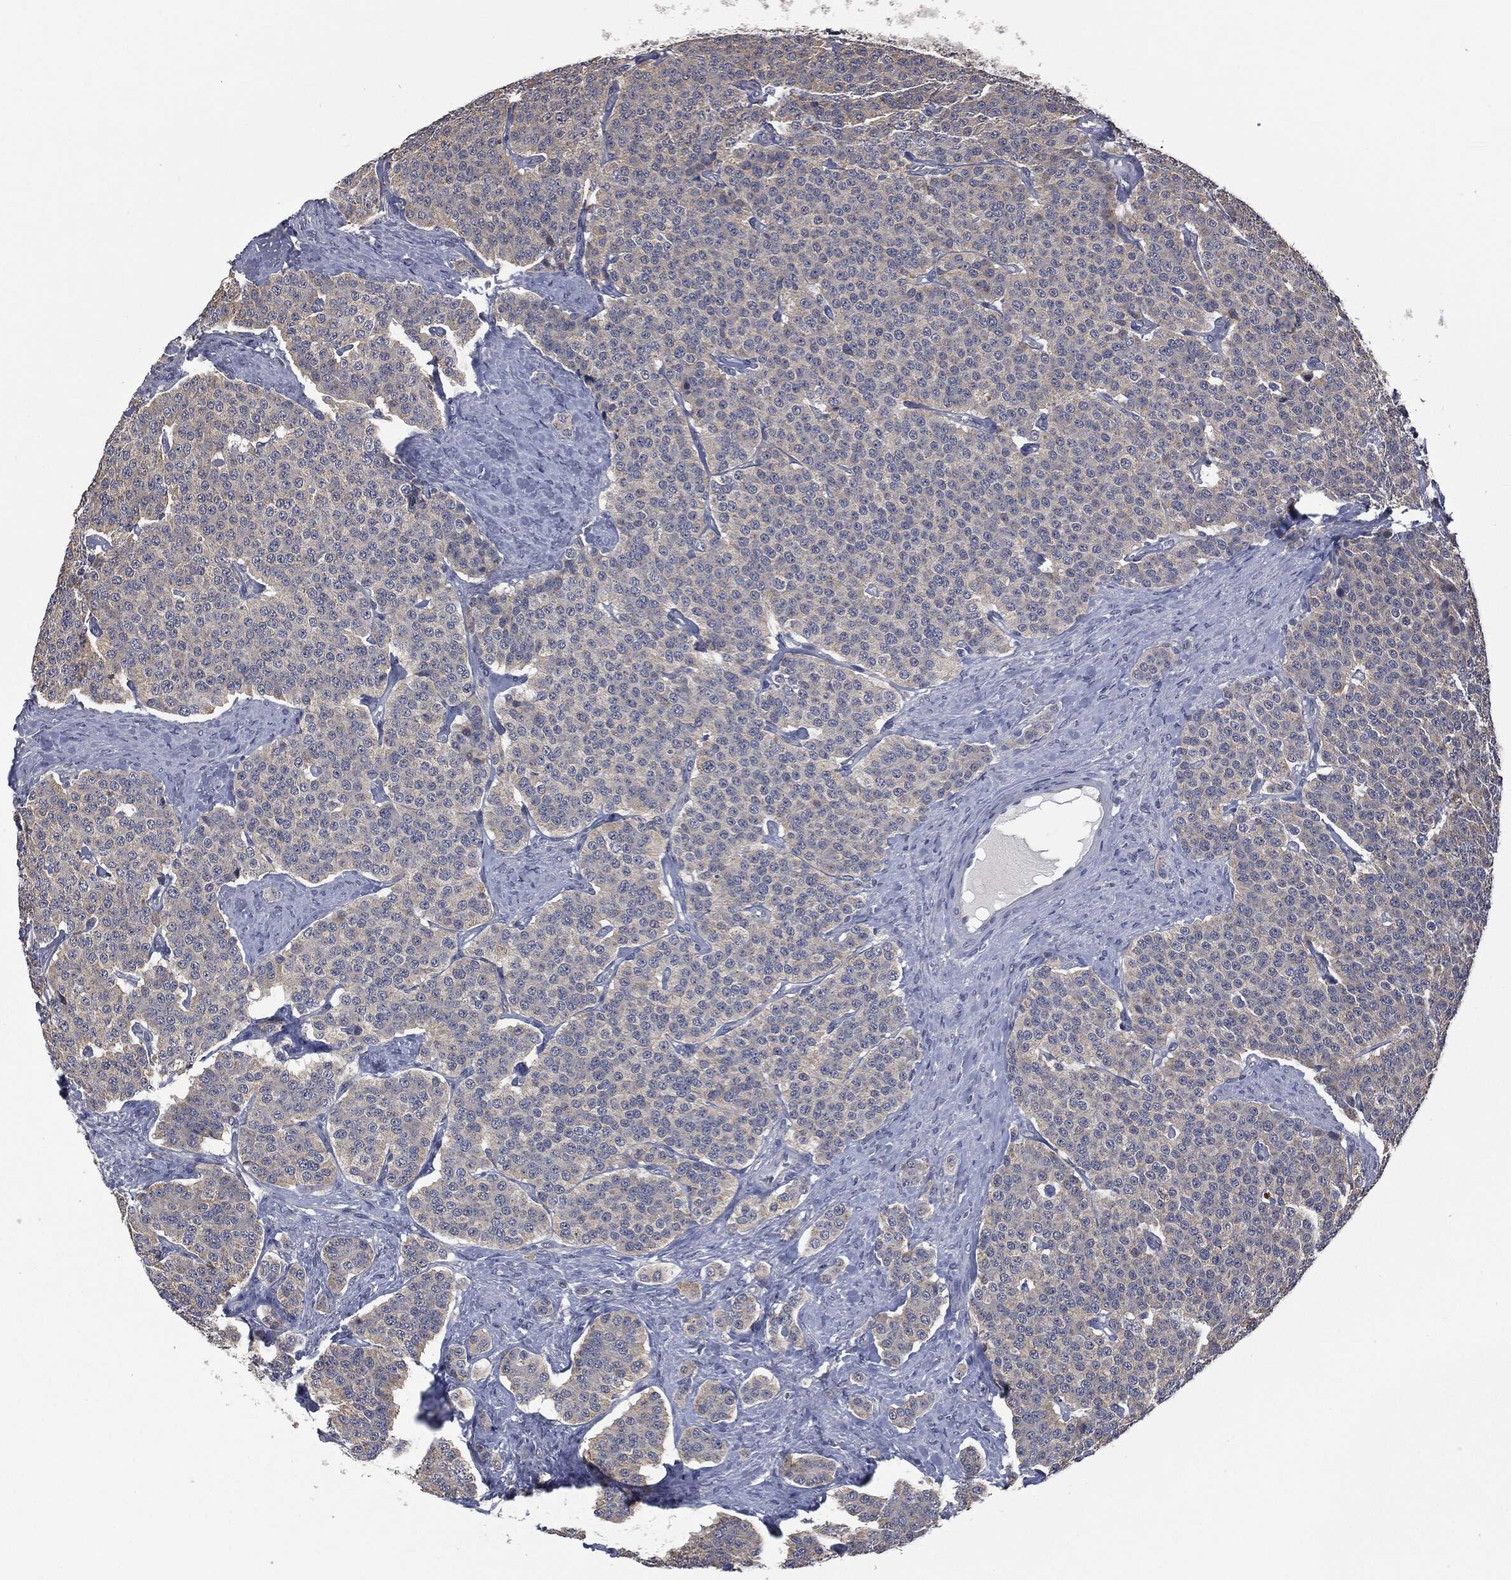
{"staining": {"intensity": "moderate", "quantity": "<25%", "location": "cytoplasmic/membranous"}, "tissue": "carcinoid", "cell_type": "Tumor cells", "image_type": "cancer", "snomed": [{"axis": "morphology", "description": "Carcinoid, malignant, NOS"}, {"axis": "topography", "description": "Small intestine"}], "caption": "Tumor cells show low levels of moderate cytoplasmic/membranous staining in approximately <25% of cells in human carcinoid.", "gene": "IL1RN", "patient": {"sex": "female", "age": 58}}